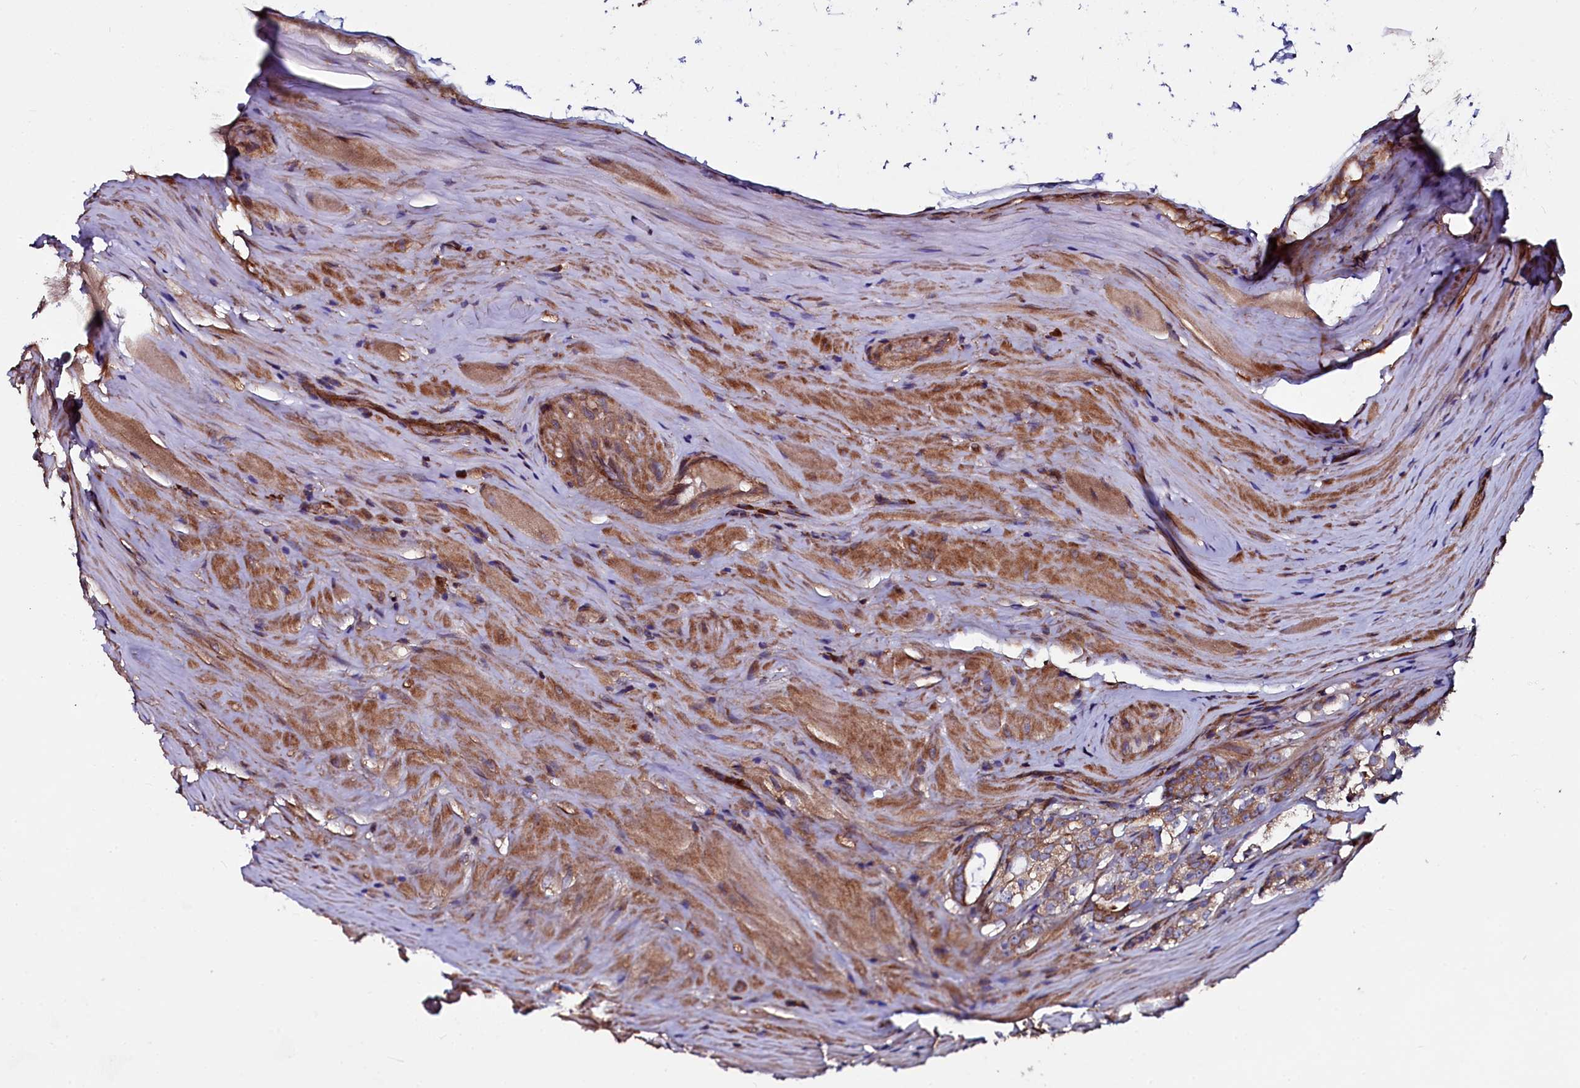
{"staining": {"intensity": "moderate", "quantity": ">75%", "location": "cytoplasmic/membranous"}, "tissue": "prostate cancer", "cell_type": "Tumor cells", "image_type": "cancer", "snomed": [{"axis": "morphology", "description": "Adenocarcinoma, High grade"}, {"axis": "topography", "description": "Prostate"}], "caption": "Tumor cells demonstrate moderate cytoplasmic/membranous staining in about >75% of cells in prostate adenocarcinoma (high-grade).", "gene": "USPL1", "patient": {"sex": "male", "age": 63}}